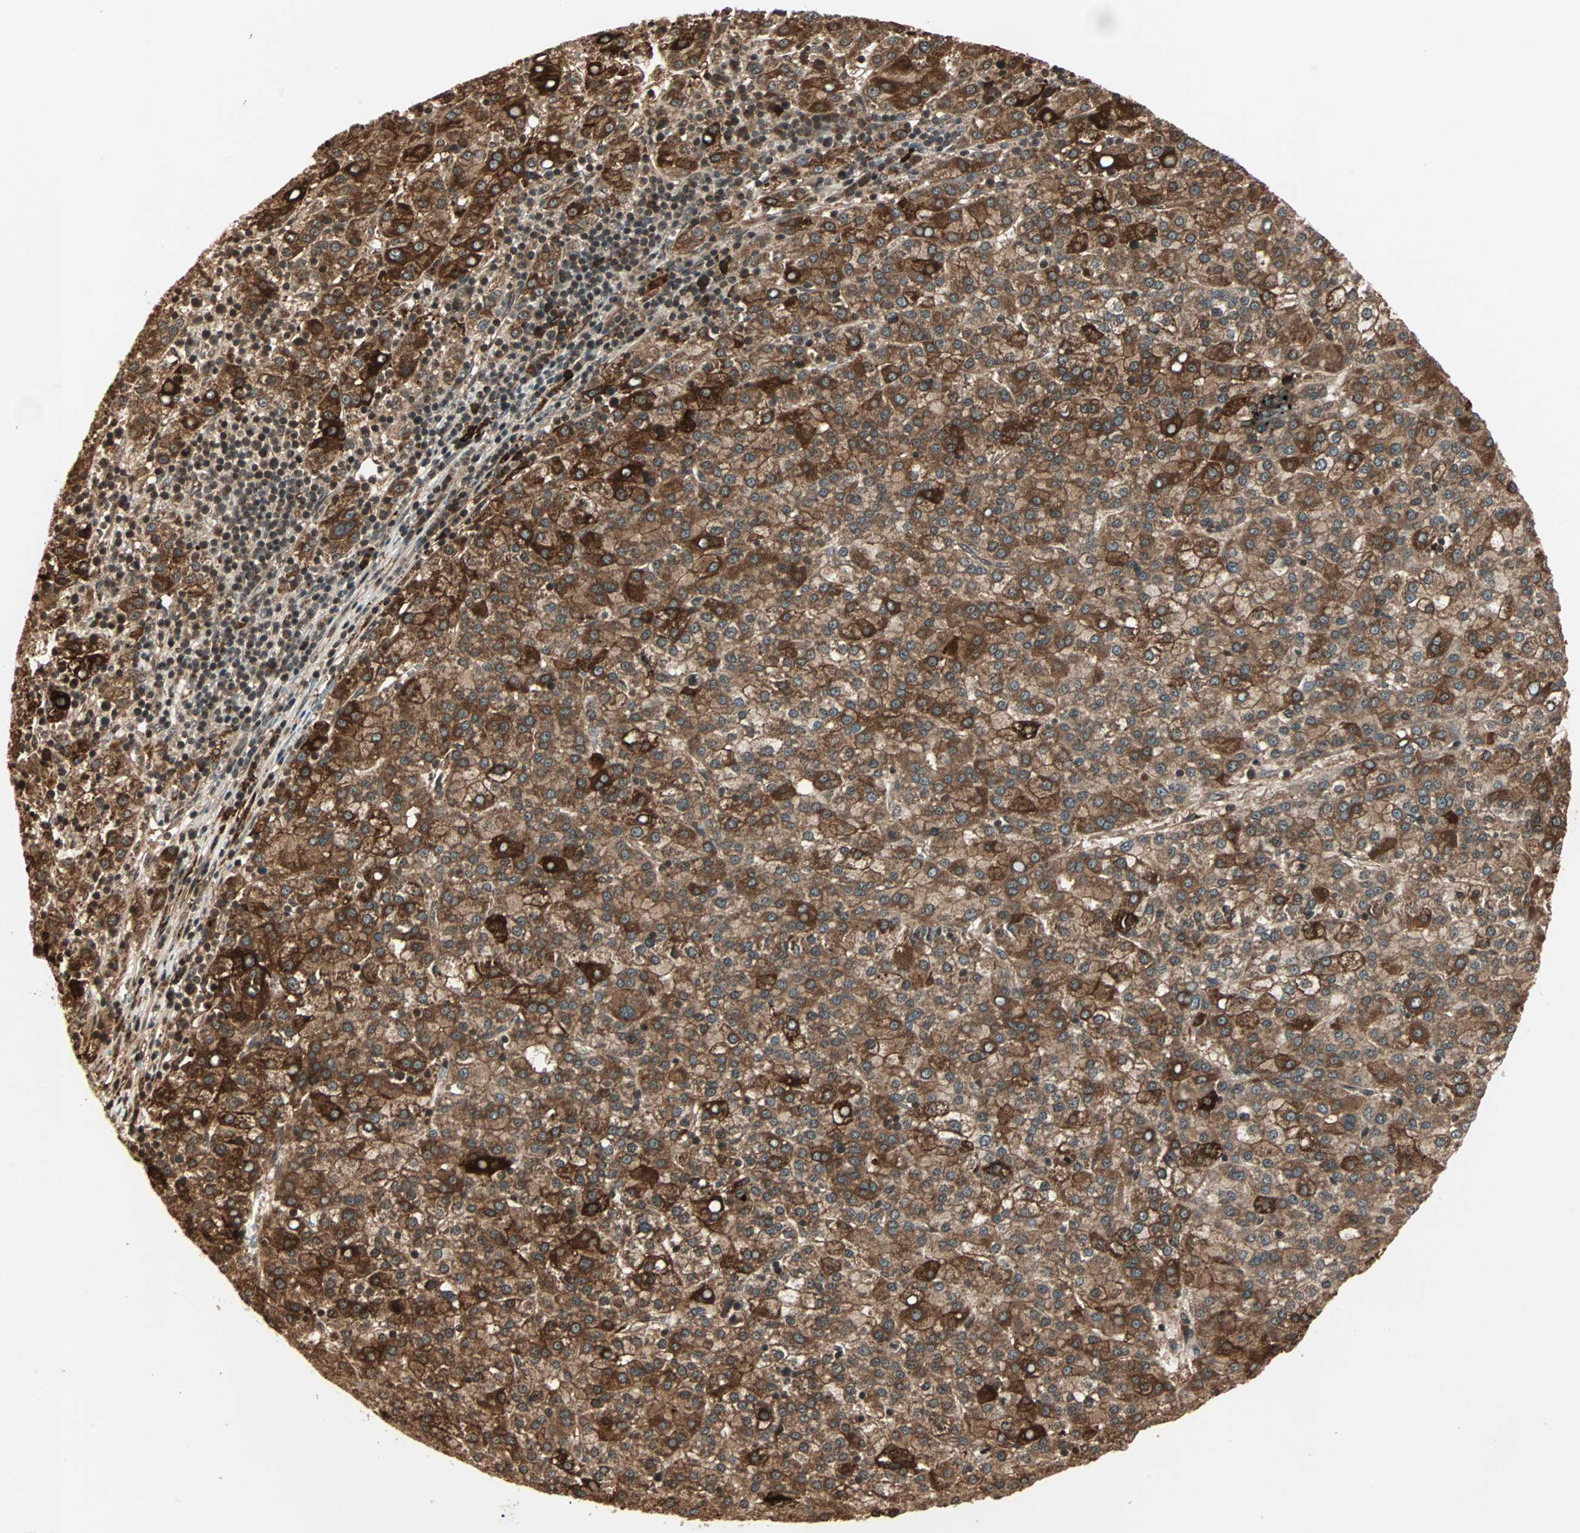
{"staining": {"intensity": "strong", "quantity": ">75%", "location": "cytoplasmic/membranous"}, "tissue": "liver cancer", "cell_type": "Tumor cells", "image_type": "cancer", "snomed": [{"axis": "morphology", "description": "Carcinoma, Hepatocellular, NOS"}, {"axis": "topography", "description": "Liver"}], "caption": "Immunohistochemistry staining of liver hepatocellular carcinoma, which exhibits high levels of strong cytoplasmic/membranous expression in about >75% of tumor cells indicating strong cytoplasmic/membranous protein expression. The staining was performed using DAB (3,3'-diaminobenzidine) (brown) for protein detection and nuclei were counterstained in hematoxylin (blue).", "gene": "RFFL", "patient": {"sex": "female", "age": 58}}